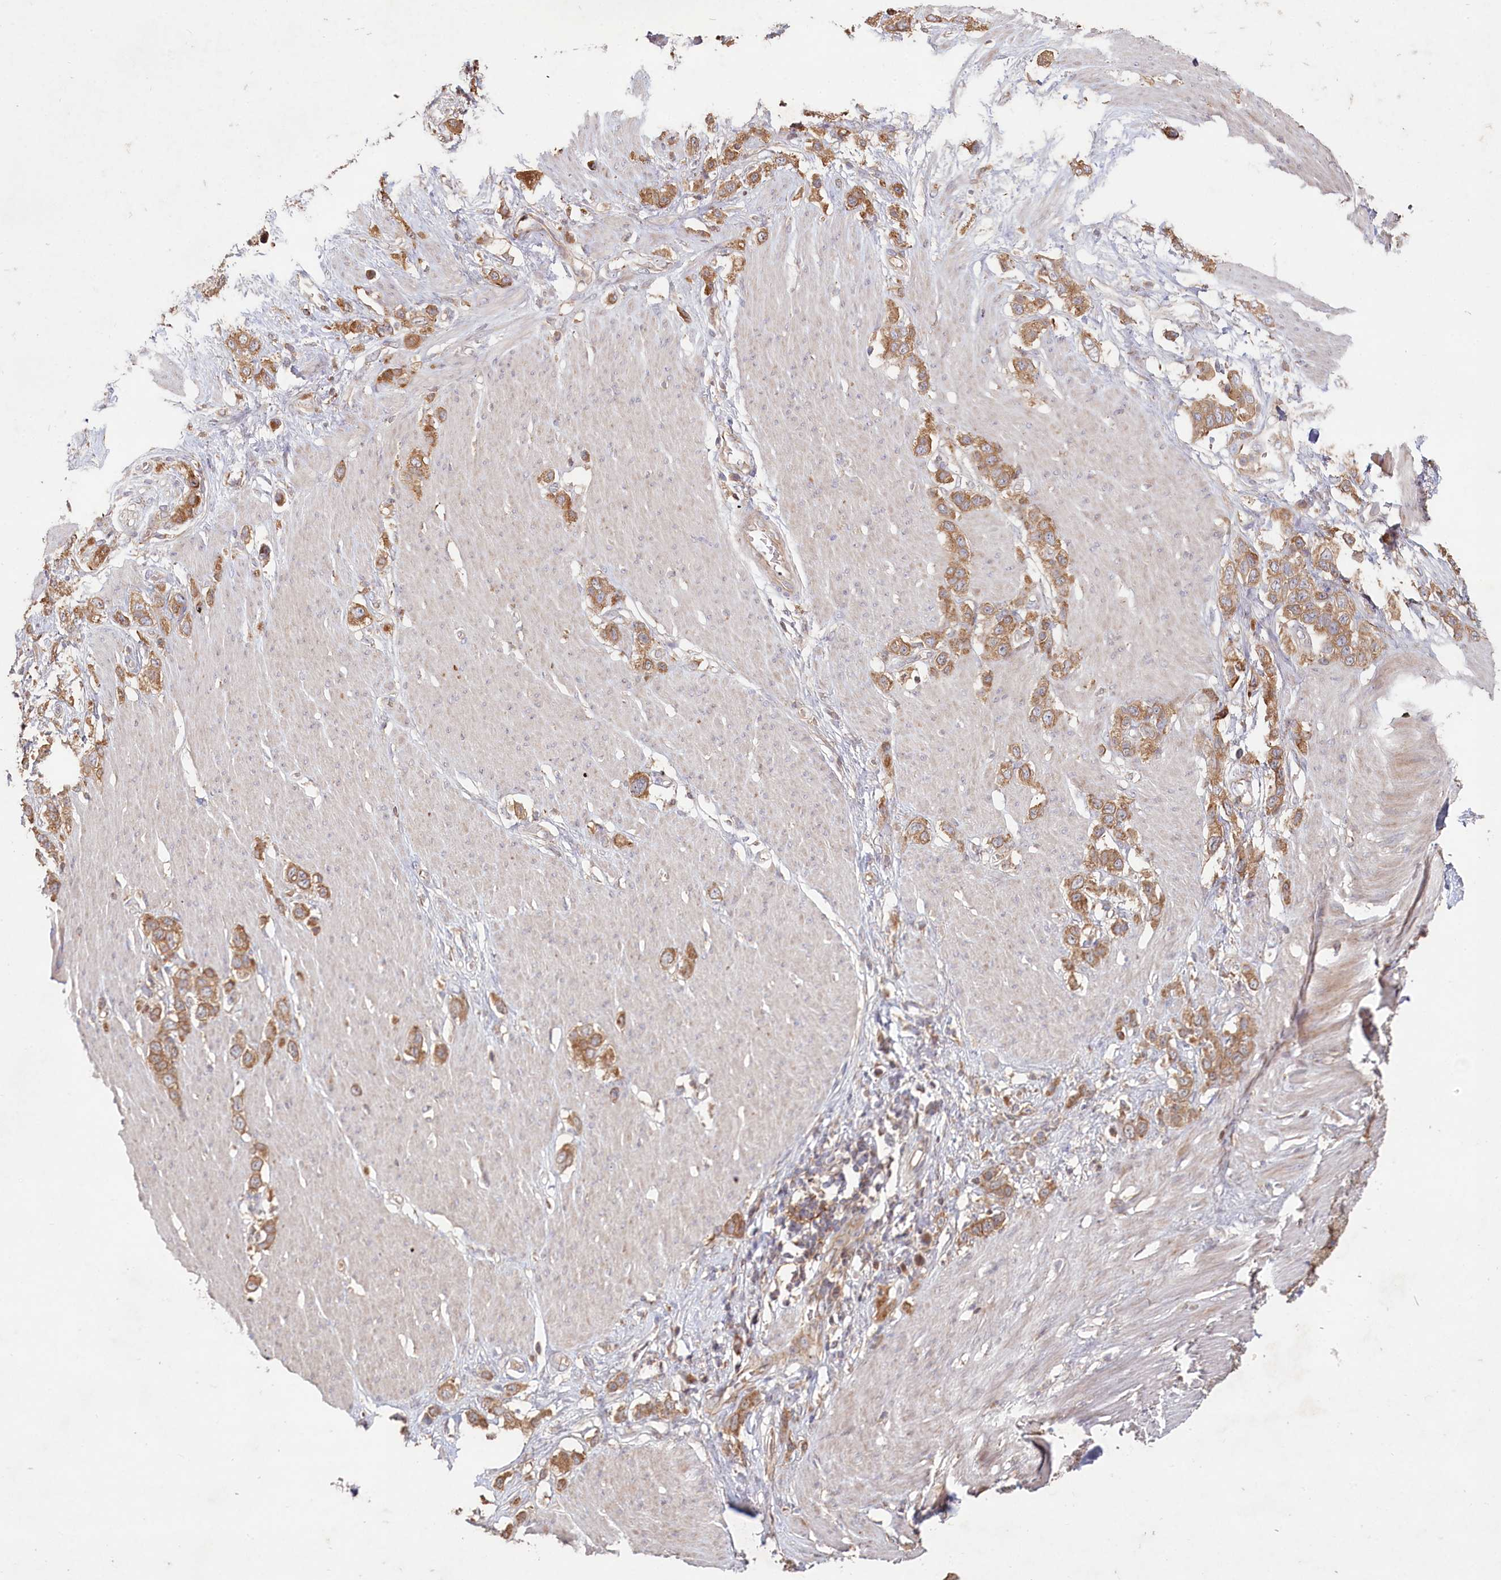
{"staining": {"intensity": "moderate", "quantity": ">75%", "location": "cytoplasmic/membranous"}, "tissue": "stomach cancer", "cell_type": "Tumor cells", "image_type": "cancer", "snomed": [{"axis": "morphology", "description": "Adenocarcinoma, NOS"}, {"axis": "morphology", "description": "Adenocarcinoma, High grade"}, {"axis": "topography", "description": "Stomach, upper"}, {"axis": "topography", "description": "Stomach, lower"}], "caption": "Protein staining shows moderate cytoplasmic/membranous expression in about >75% of tumor cells in stomach adenocarcinoma. The staining was performed using DAB, with brown indicating positive protein expression. Nuclei are stained blue with hematoxylin.", "gene": "HAL", "patient": {"sex": "female", "age": 65}}